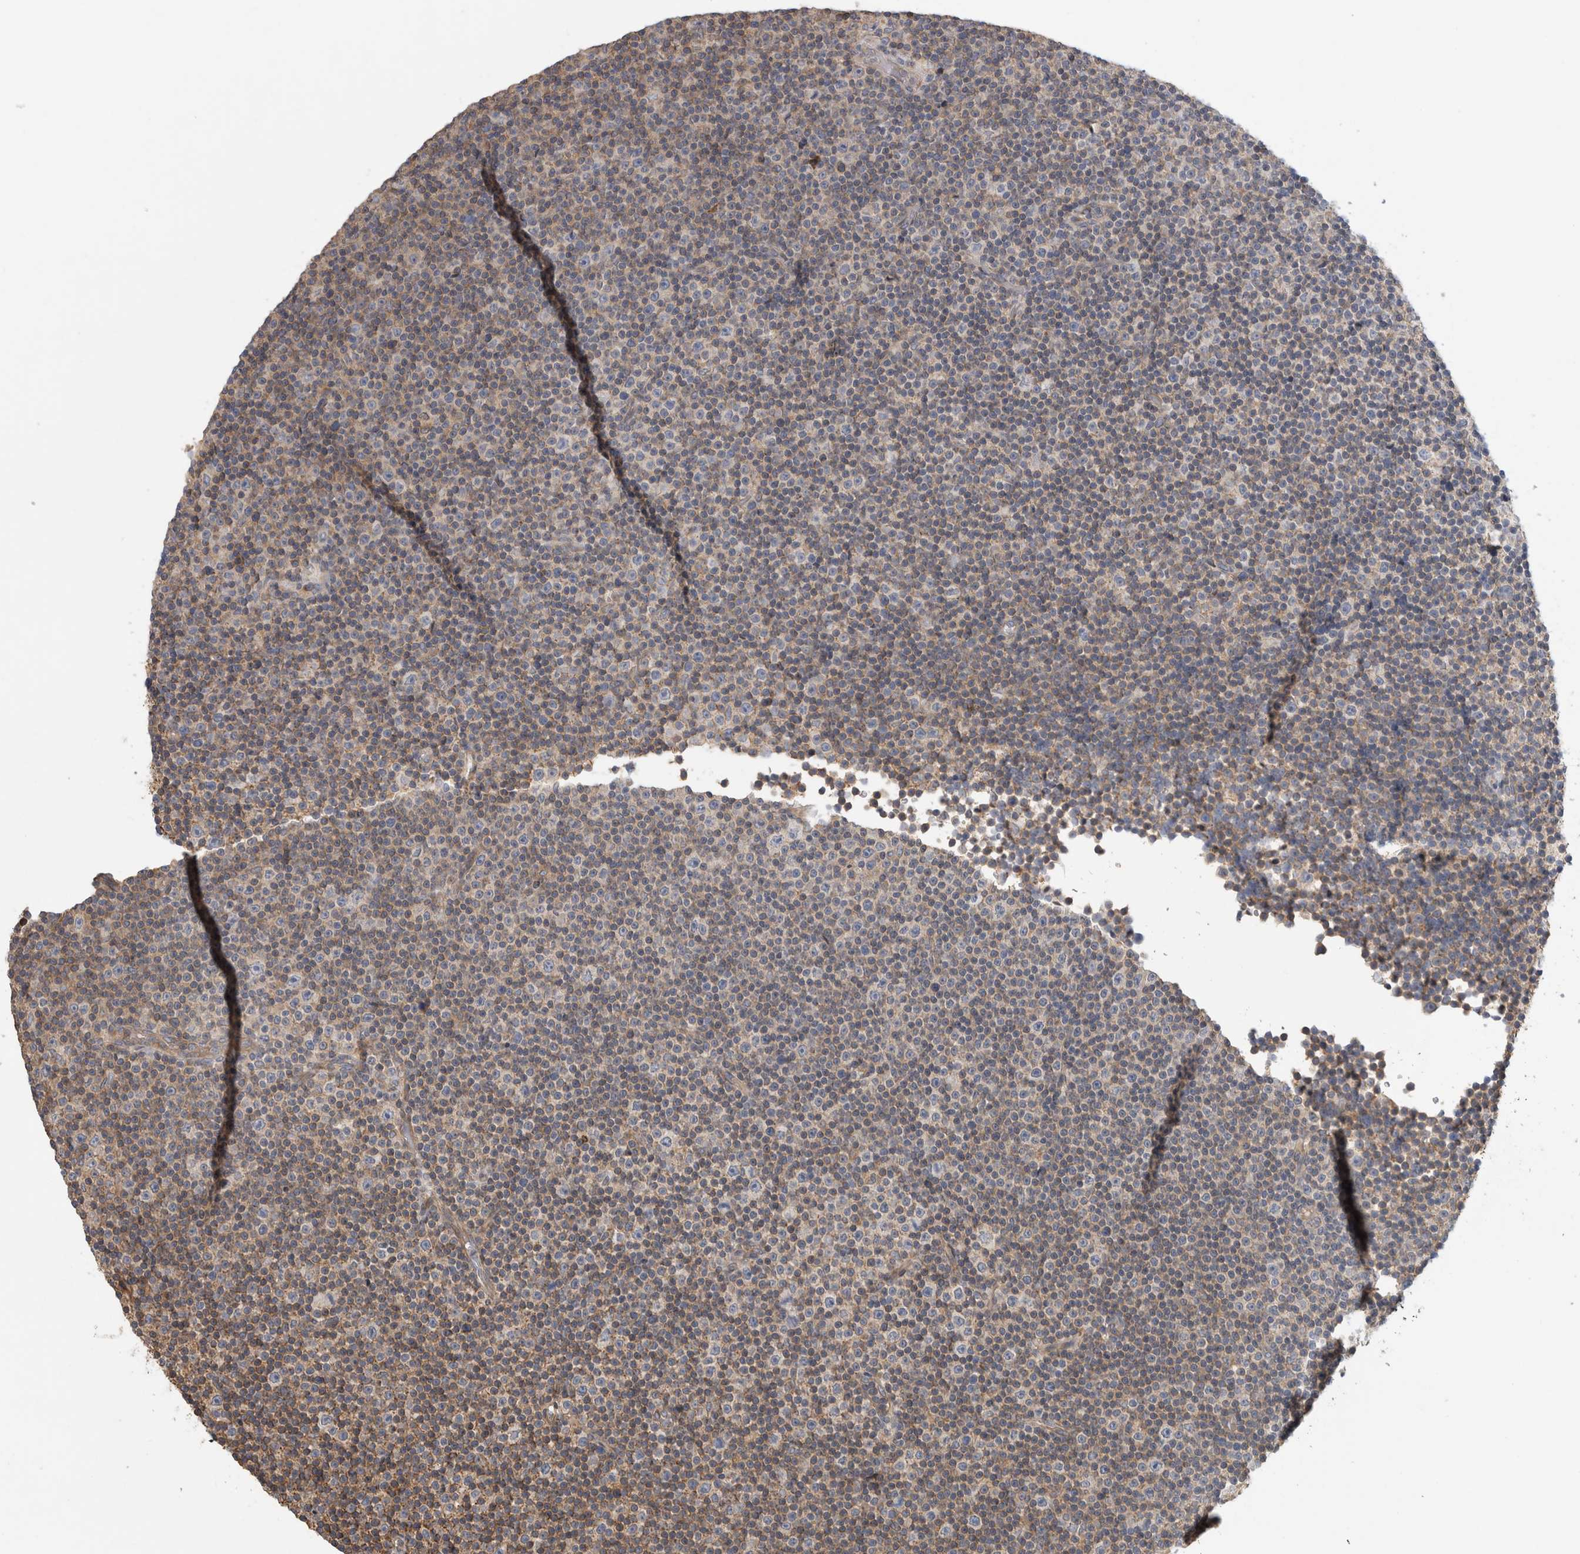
{"staining": {"intensity": "weak", "quantity": "25%-75%", "location": "cytoplasmic/membranous"}, "tissue": "lymphoma", "cell_type": "Tumor cells", "image_type": "cancer", "snomed": [{"axis": "morphology", "description": "Malignant lymphoma, non-Hodgkin's type, Low grade"}, {"axis": "topography", "description": "Lymph node"}], "caption": "Weak cytoplasmic/membranous staining is present in approximately 25%-75% of tumor cells in low-grade malignant lymphoma, non-Hodgkin's type. The staining is performed using DAB (3,3'-diaminobenzidine) brown chromogen to label protein expression. The nuclei are counter-stained blue using hematoxylin.", "gene": "PARP6", "patient": {"sex": "female", "age": 67}}